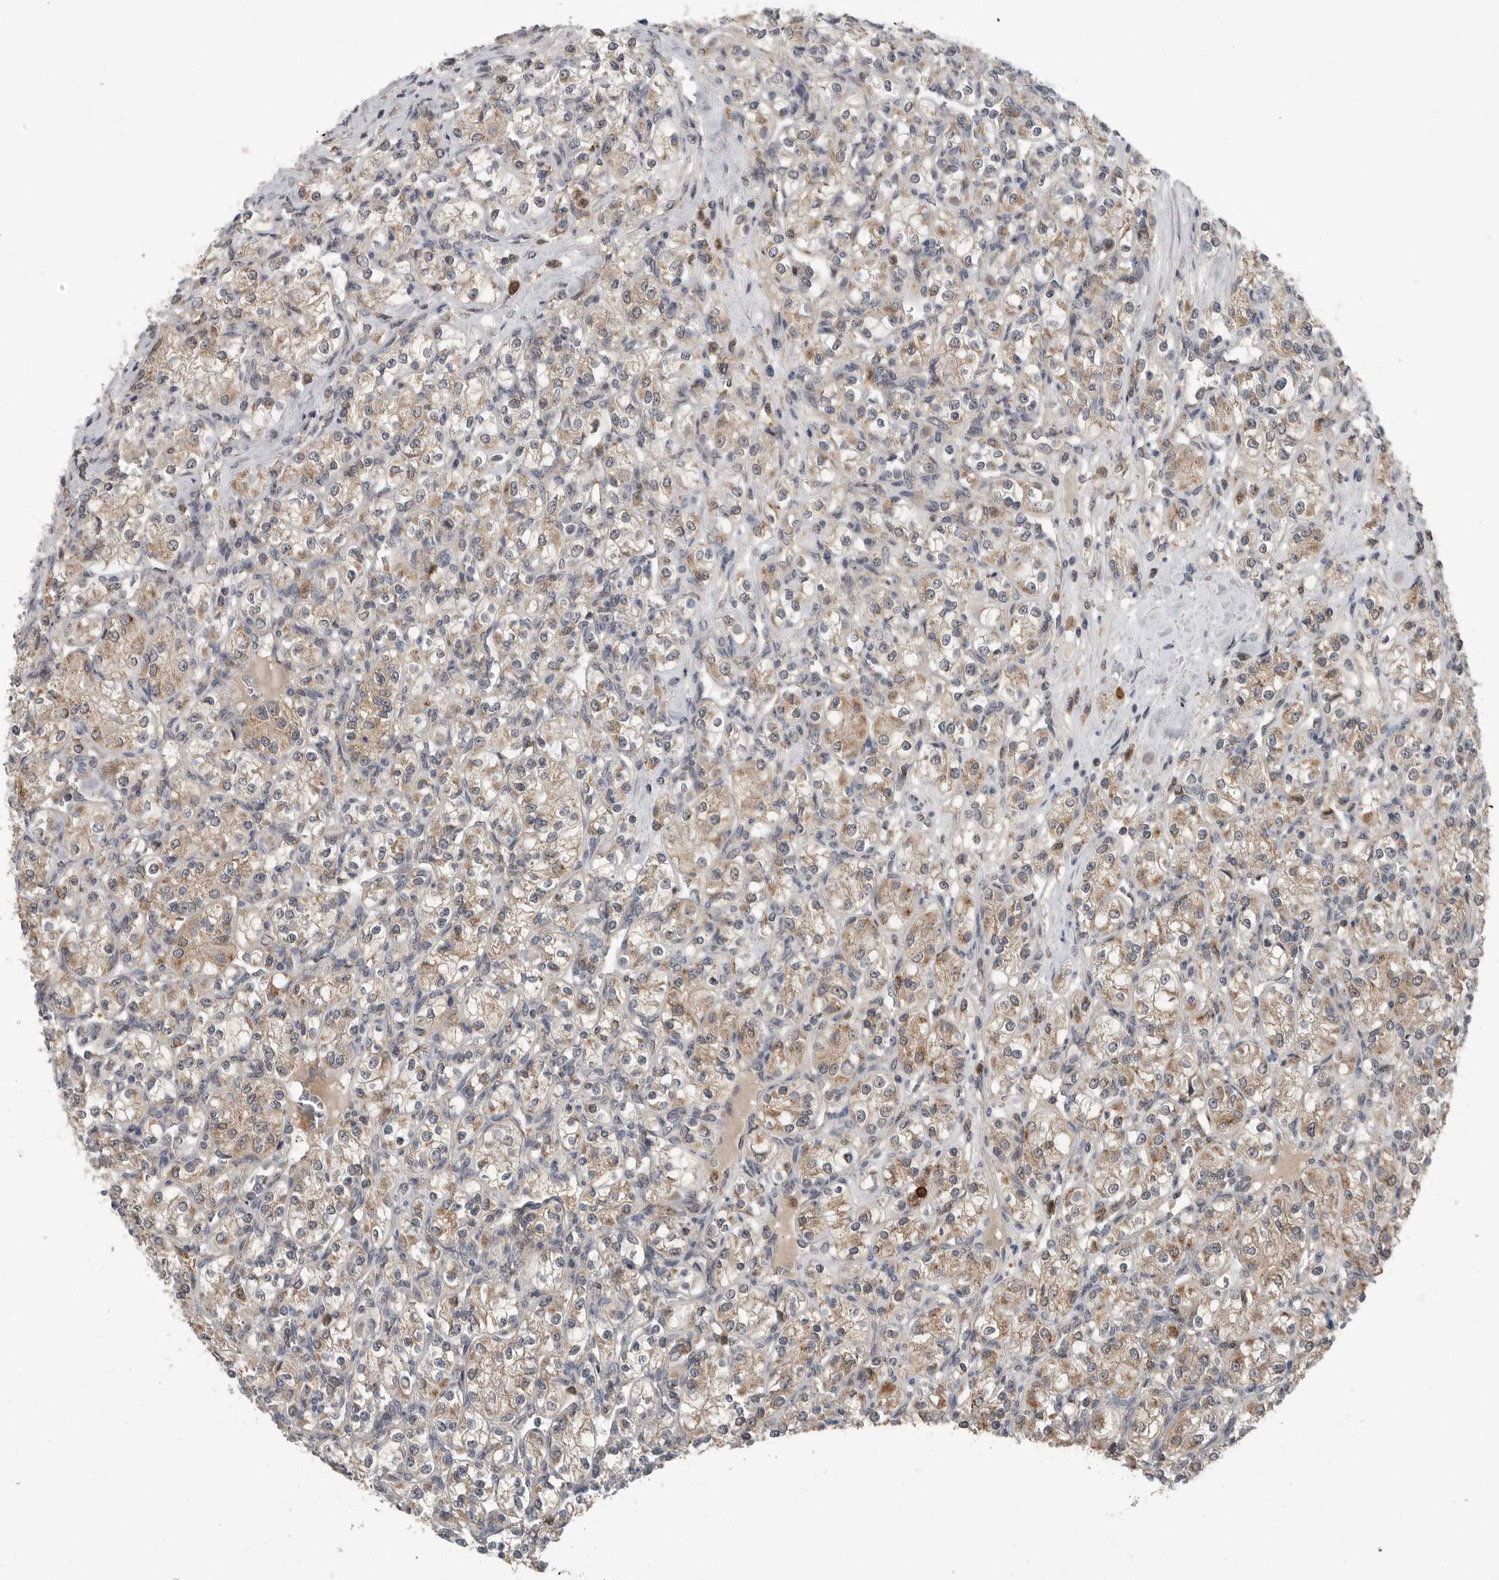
{"staining": {"intensity": "weak", "quantity": ">75%", "location": "cytoplasmic/membranous"}, "tissue": "renal cancer", "cell_type": "Tumor cells", "image_type": "cancer", "snomed": [{"axis": "morphology", "description": "Adenocarcinoma, NOS"}, {"axis": "topography", "description": "Kidney"}], "caption": "About >75% of tumor cells in human renal cancer (adenocarcinoma) reveal weak cytoplasmic/membranous protein expression as visualized by brown immunohistochemical staining.", "gene": "SCP2", "patient": {"sex": "male", "age": 77}}